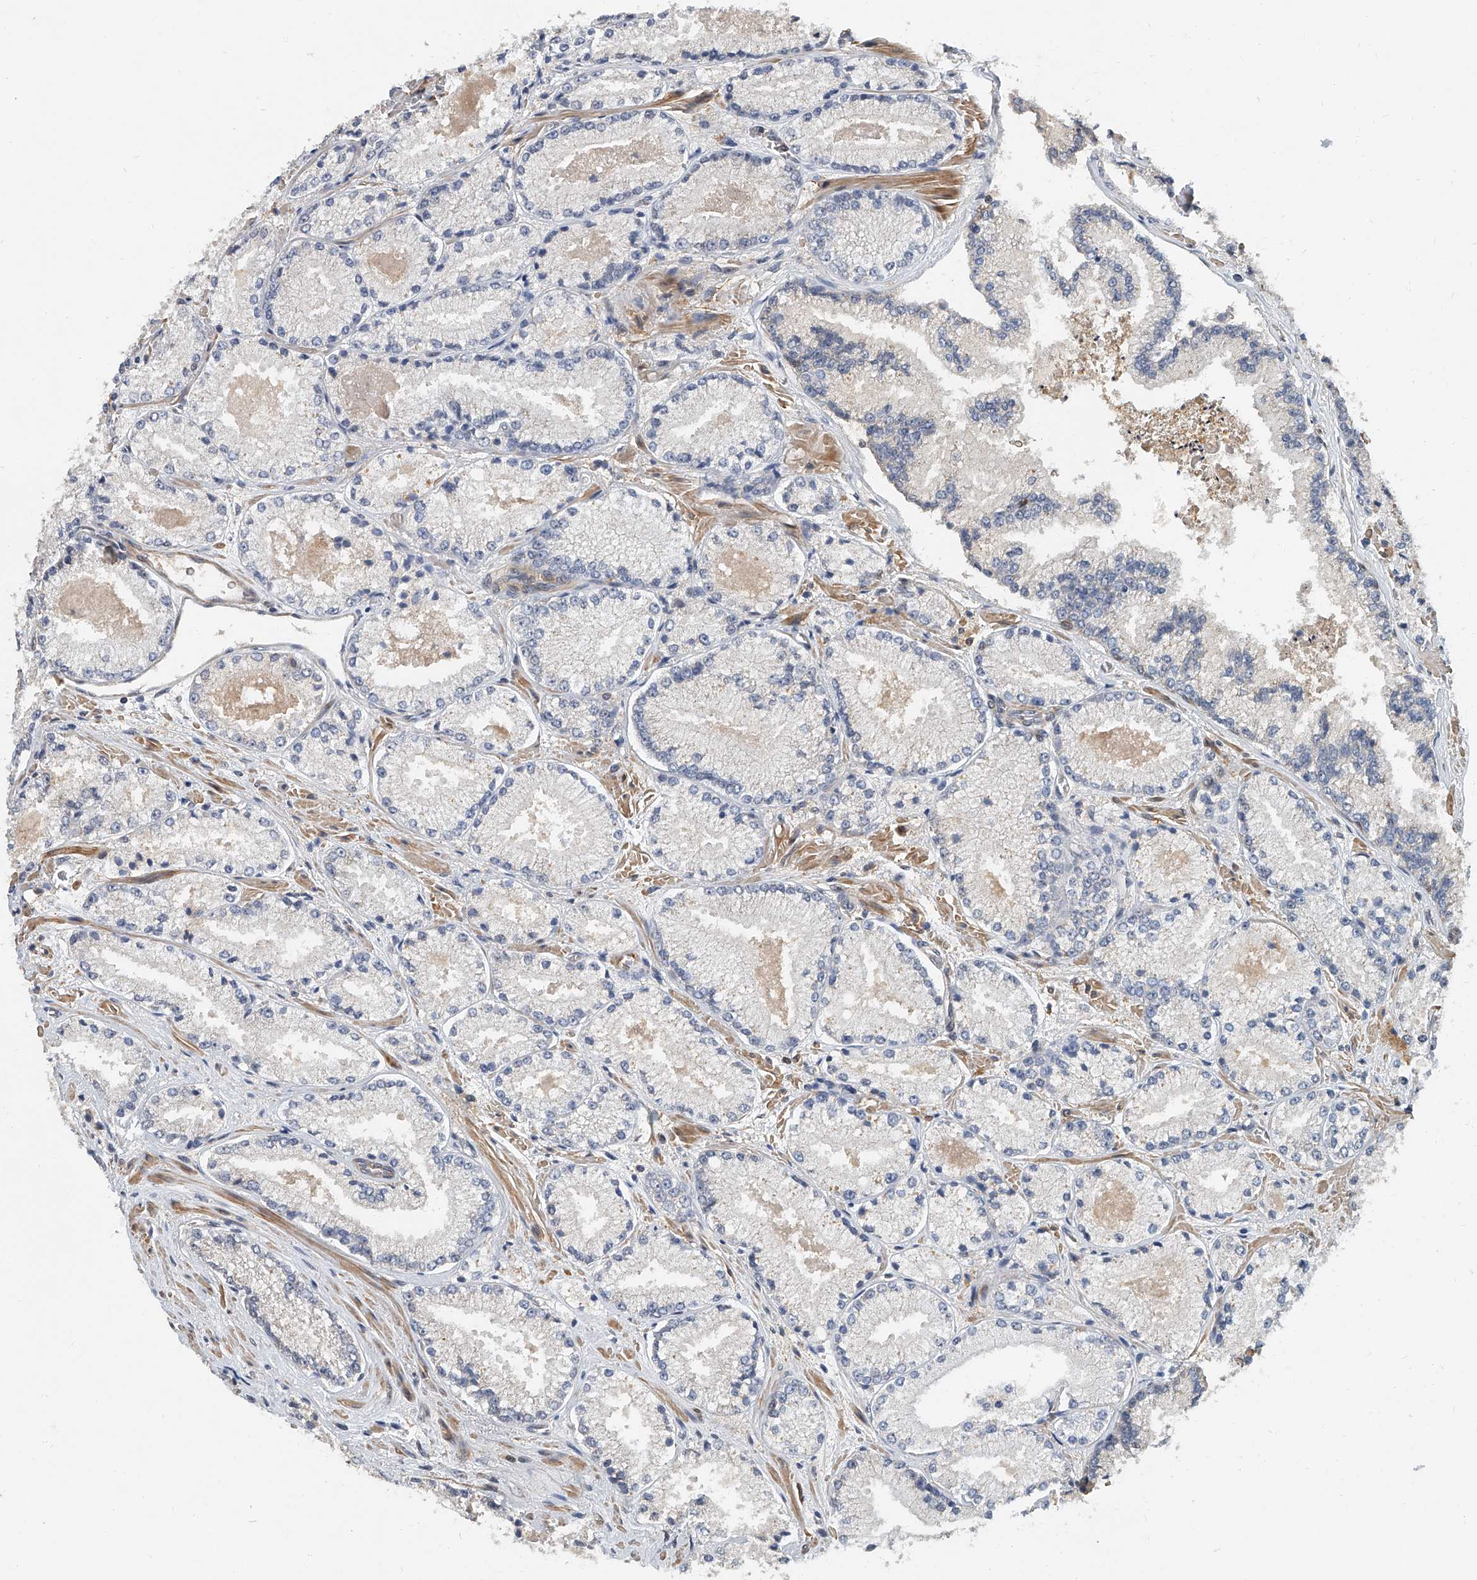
{"staining": {"intensity": "negative", "quantity": "none", "location": "none"}, "tissue": "prostate cancer", "cell_type": "Tumor cells", "image_type": "cancer", "snomed": [{"axis": "morphology", "description": "Adenocarcinoma, High grade"}, {"axis": "topography", "description": "Prostate"}], "caption": "This is an immunohistochemistry (IHC) photomicrograph of human prostate cancer. There is no expression in tumor cells.", "gene": "CD200", "patient": {"sex": "male", "age": 73}}